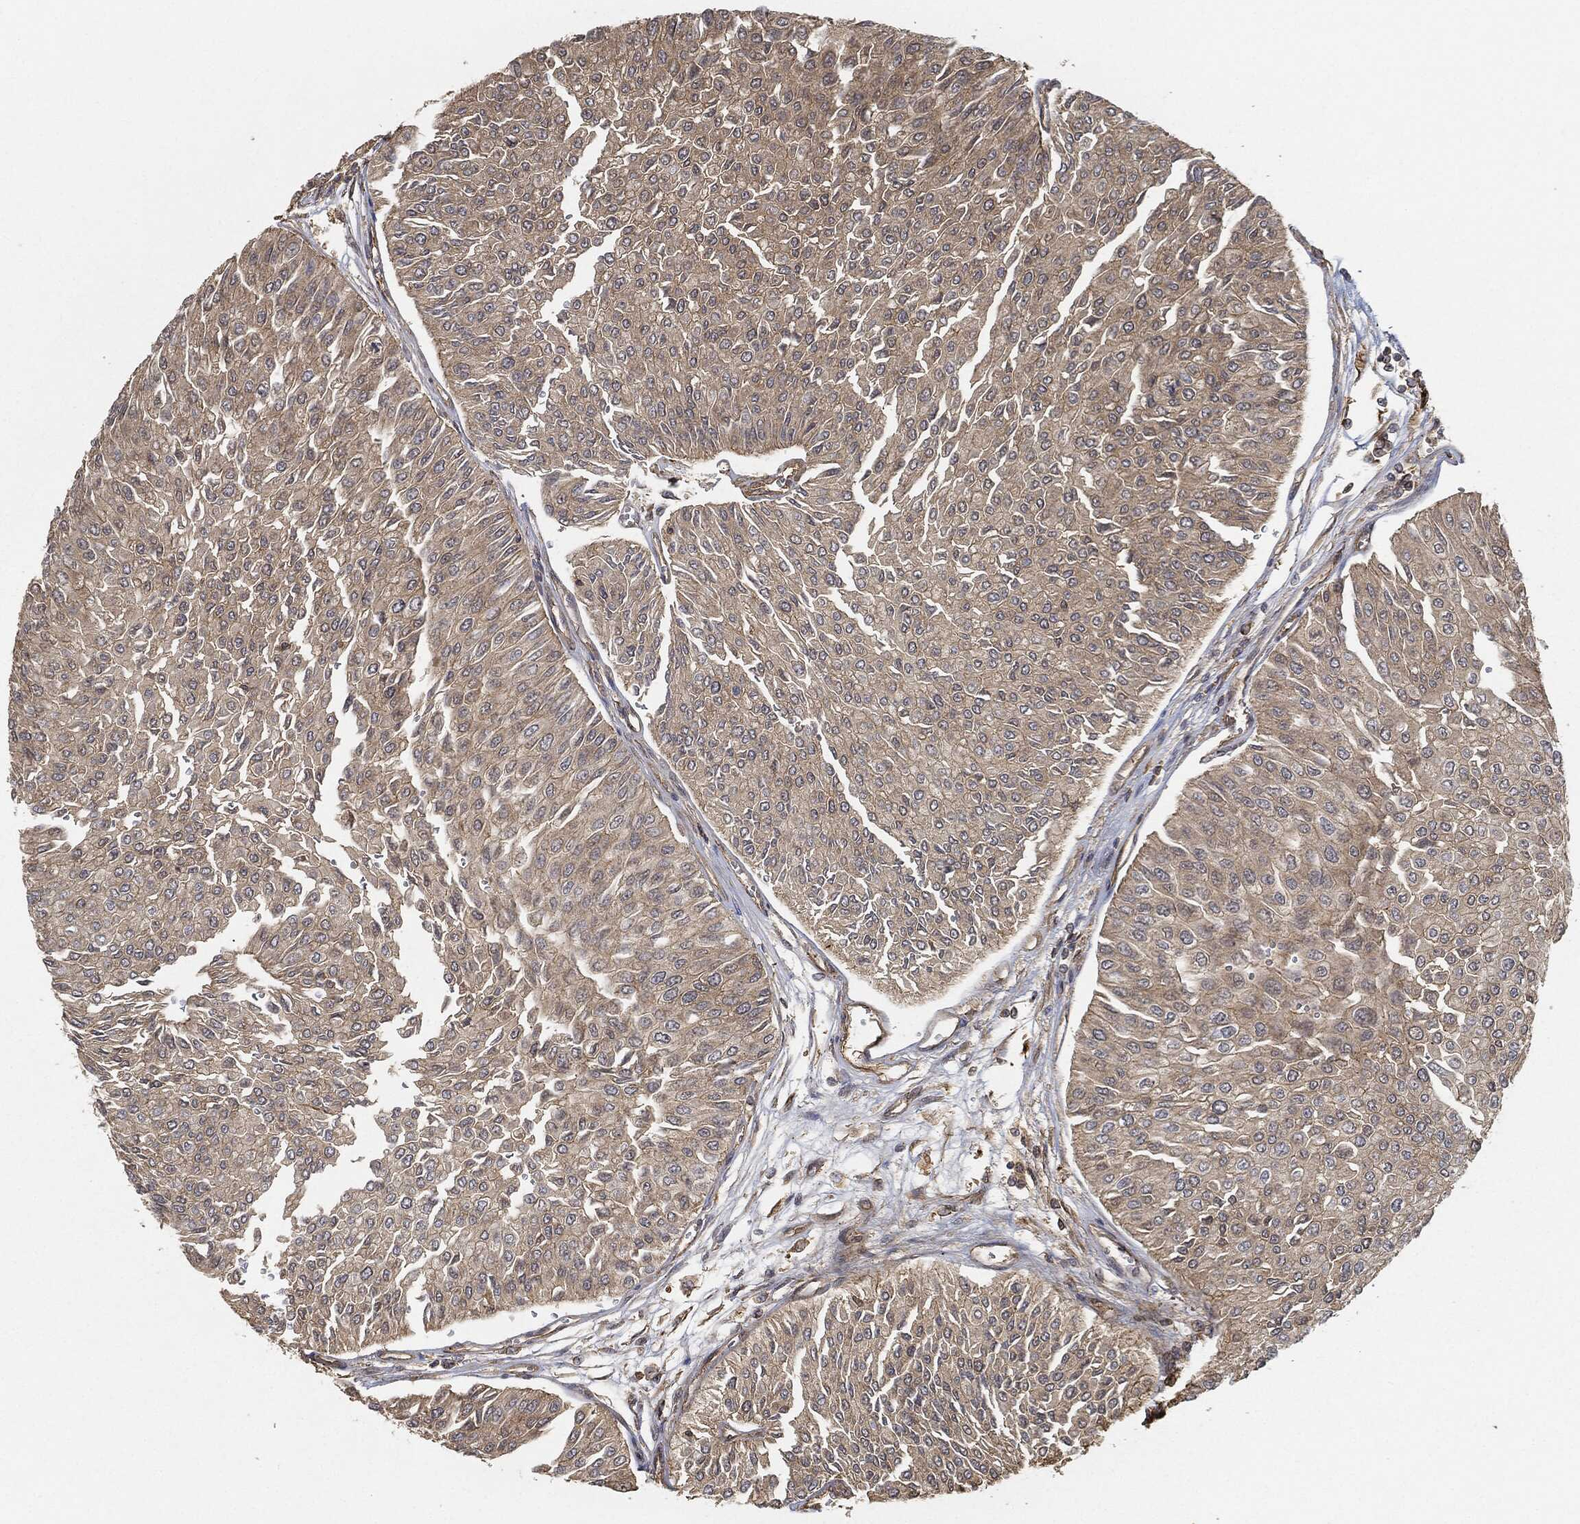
{"staining": {"intensity": "moderate", "quantity": "<25%", "location": "cytoplasmic/membranous"}, "tissue": "urothelial cancer", "cell_type": "Tumor cells", "image_type": "cancer", "snomed": [{"axis": "morphology", "description": "Urothelial carcinoma, Low grade"}, {"axis": "topography", "description": "Urinary bladder"}], "caption": "Protein analysis of urothelial cancer tissue demonstrates moderate cytoplasmic/membranous positivity in about <25% of tumor cells.", "gene": "TPT1", "patient": {"sex": "male", "age": 67}}